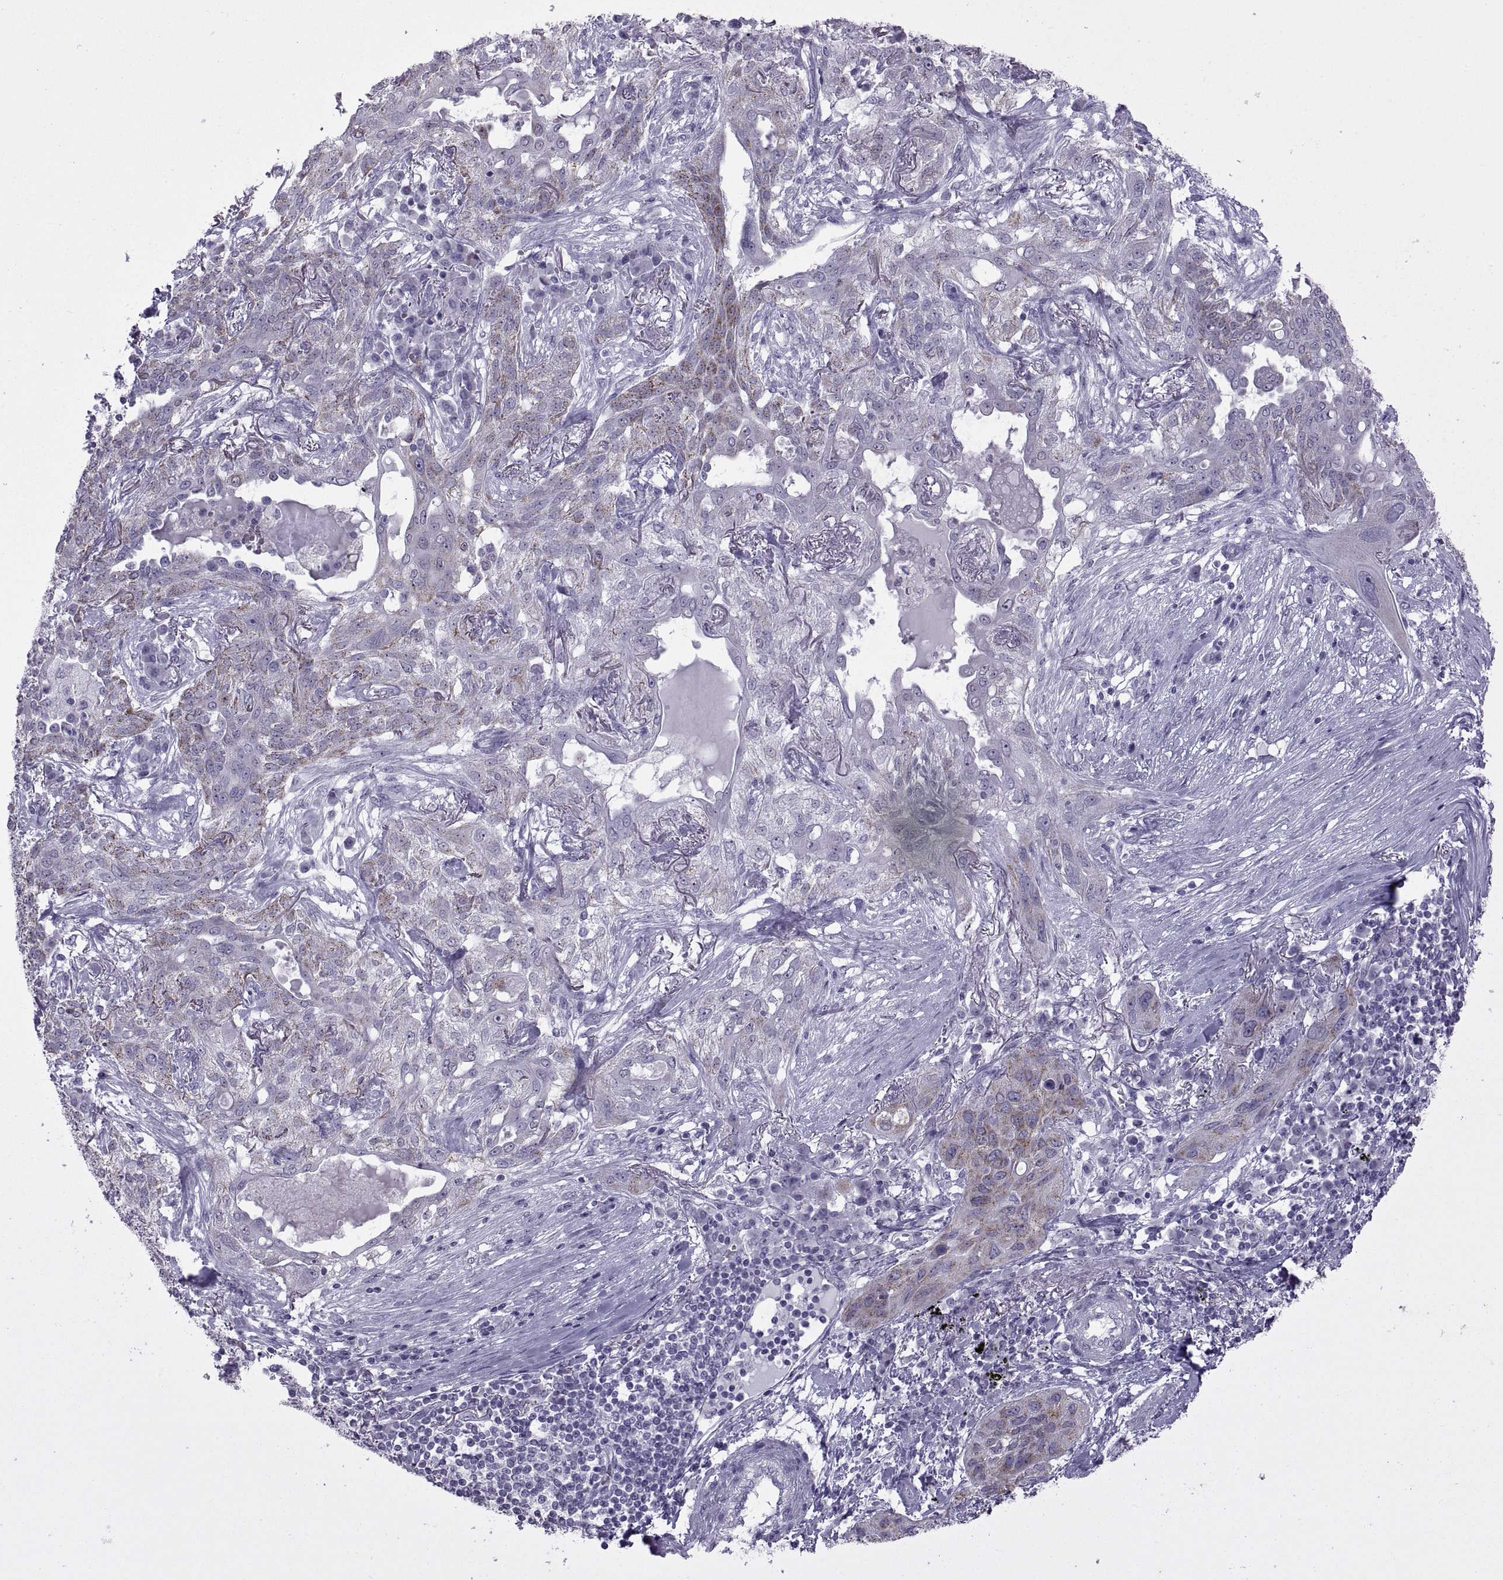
{"staining": {"intensity": "weak", "quantity": "25%-75%", "location": "cytoplasmic/membranous"}, "tissue": "lung cancer", "cell_type": "Tumor cells", "image_type": "cancer", "snomed": [{"axis": "morphology", "description": "Squamous cell carcinoma, NOS"}, {"axis": "topography", "description": "Lung"}], "caption": "DAB immunohistochemical staining of human squamous cell carcinoma (lung) exhibits weak cytoplasmic/membranous protein expression in approximately 25%-75% of tumor cells.", "gene": "ASIC2", "patient": {"sex": "female", "age": 70}}